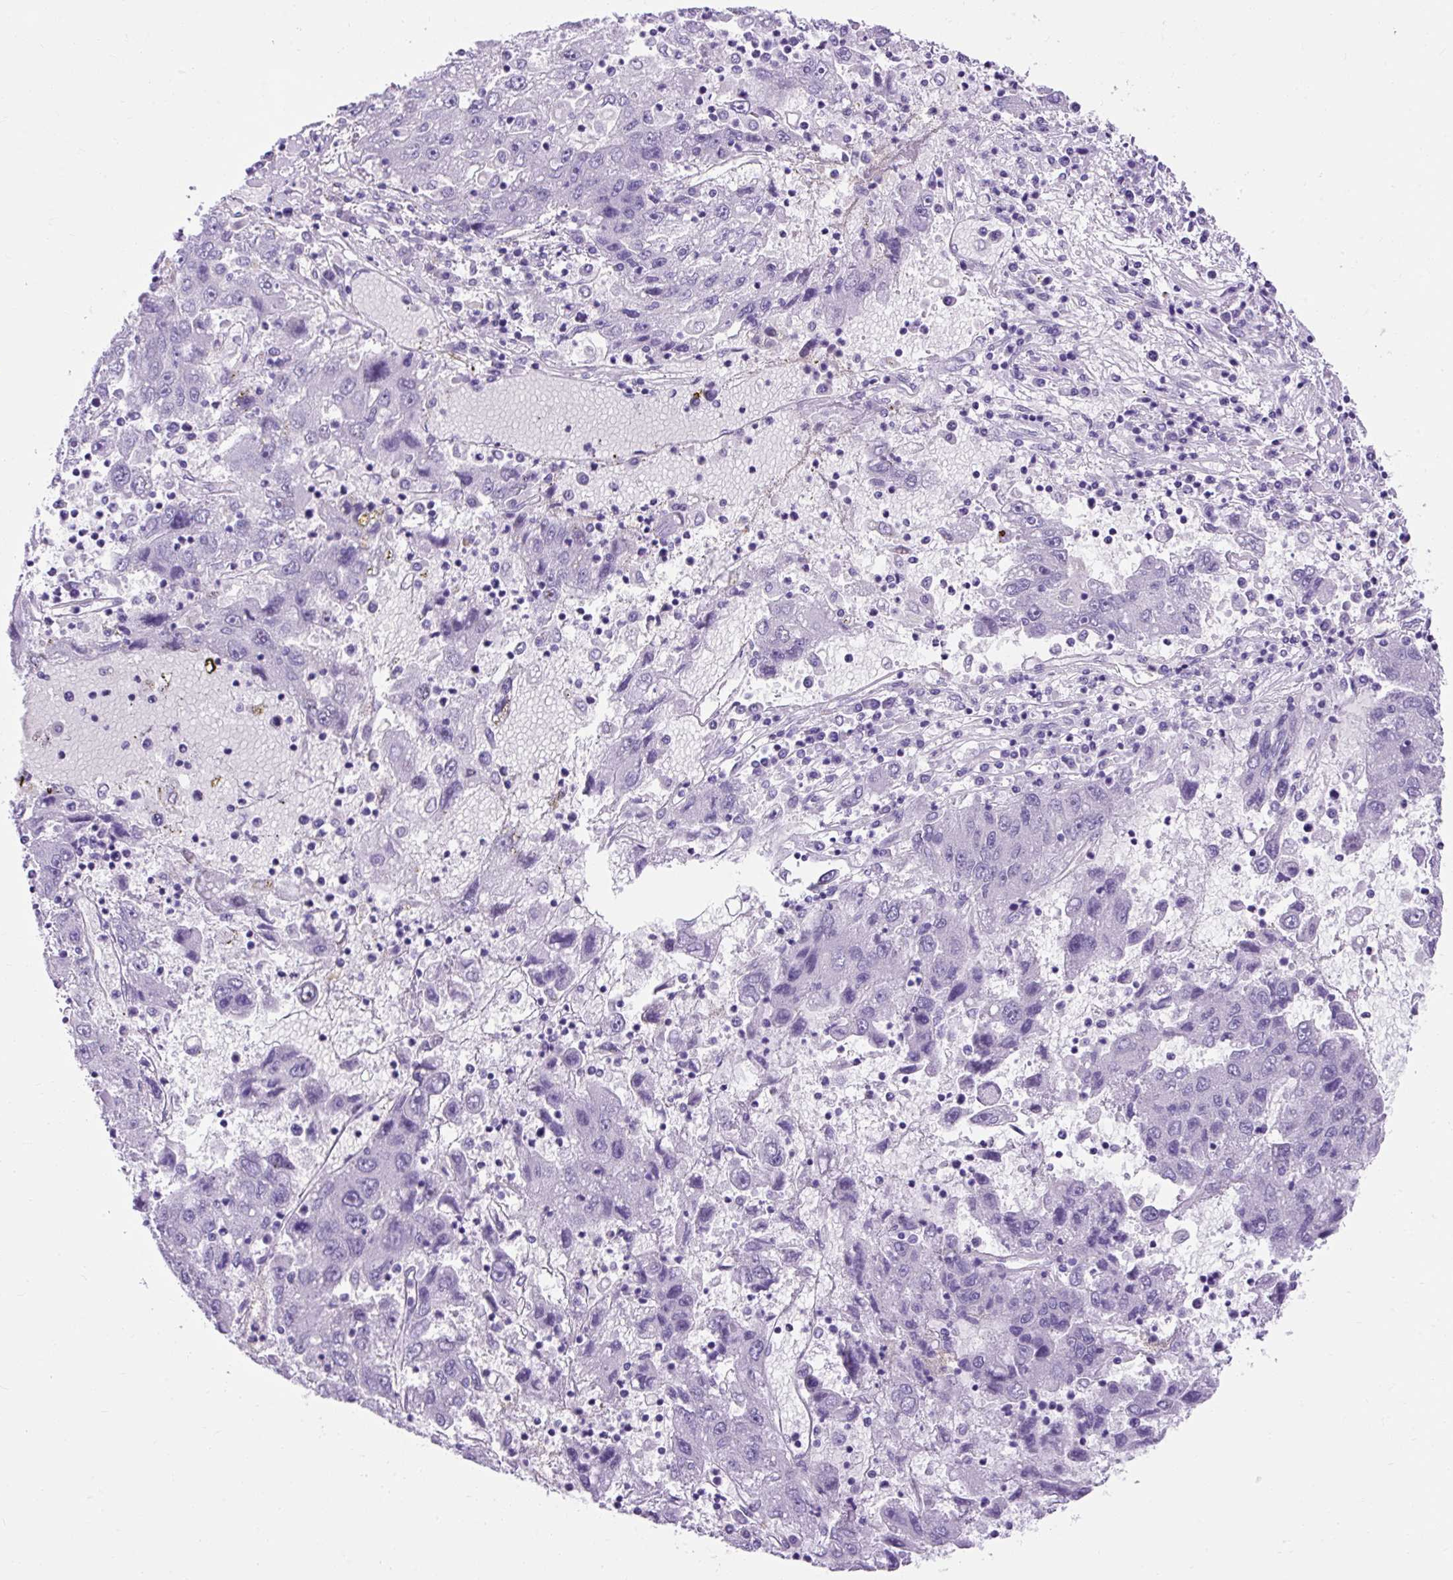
{"staining": {"intensity": "negative", "quantity": "none", "location": "none"}, "tissue": "liver cancer", "cell_type": "Tumor cells", "image_type": "cancer", "snomed": [{"axis": "morphology", "description": "Carcinoma, Hepatocellular, NOS"}, {"axis": "topography", "description": "Liver"}], "caption": "Immunohistochemical staining of human hepatocellular carcinoma (liver) exhibits no significant positivity in tumor cells.", "gene": "KRT12", "patient": {"sex": "male", "age": 49}}